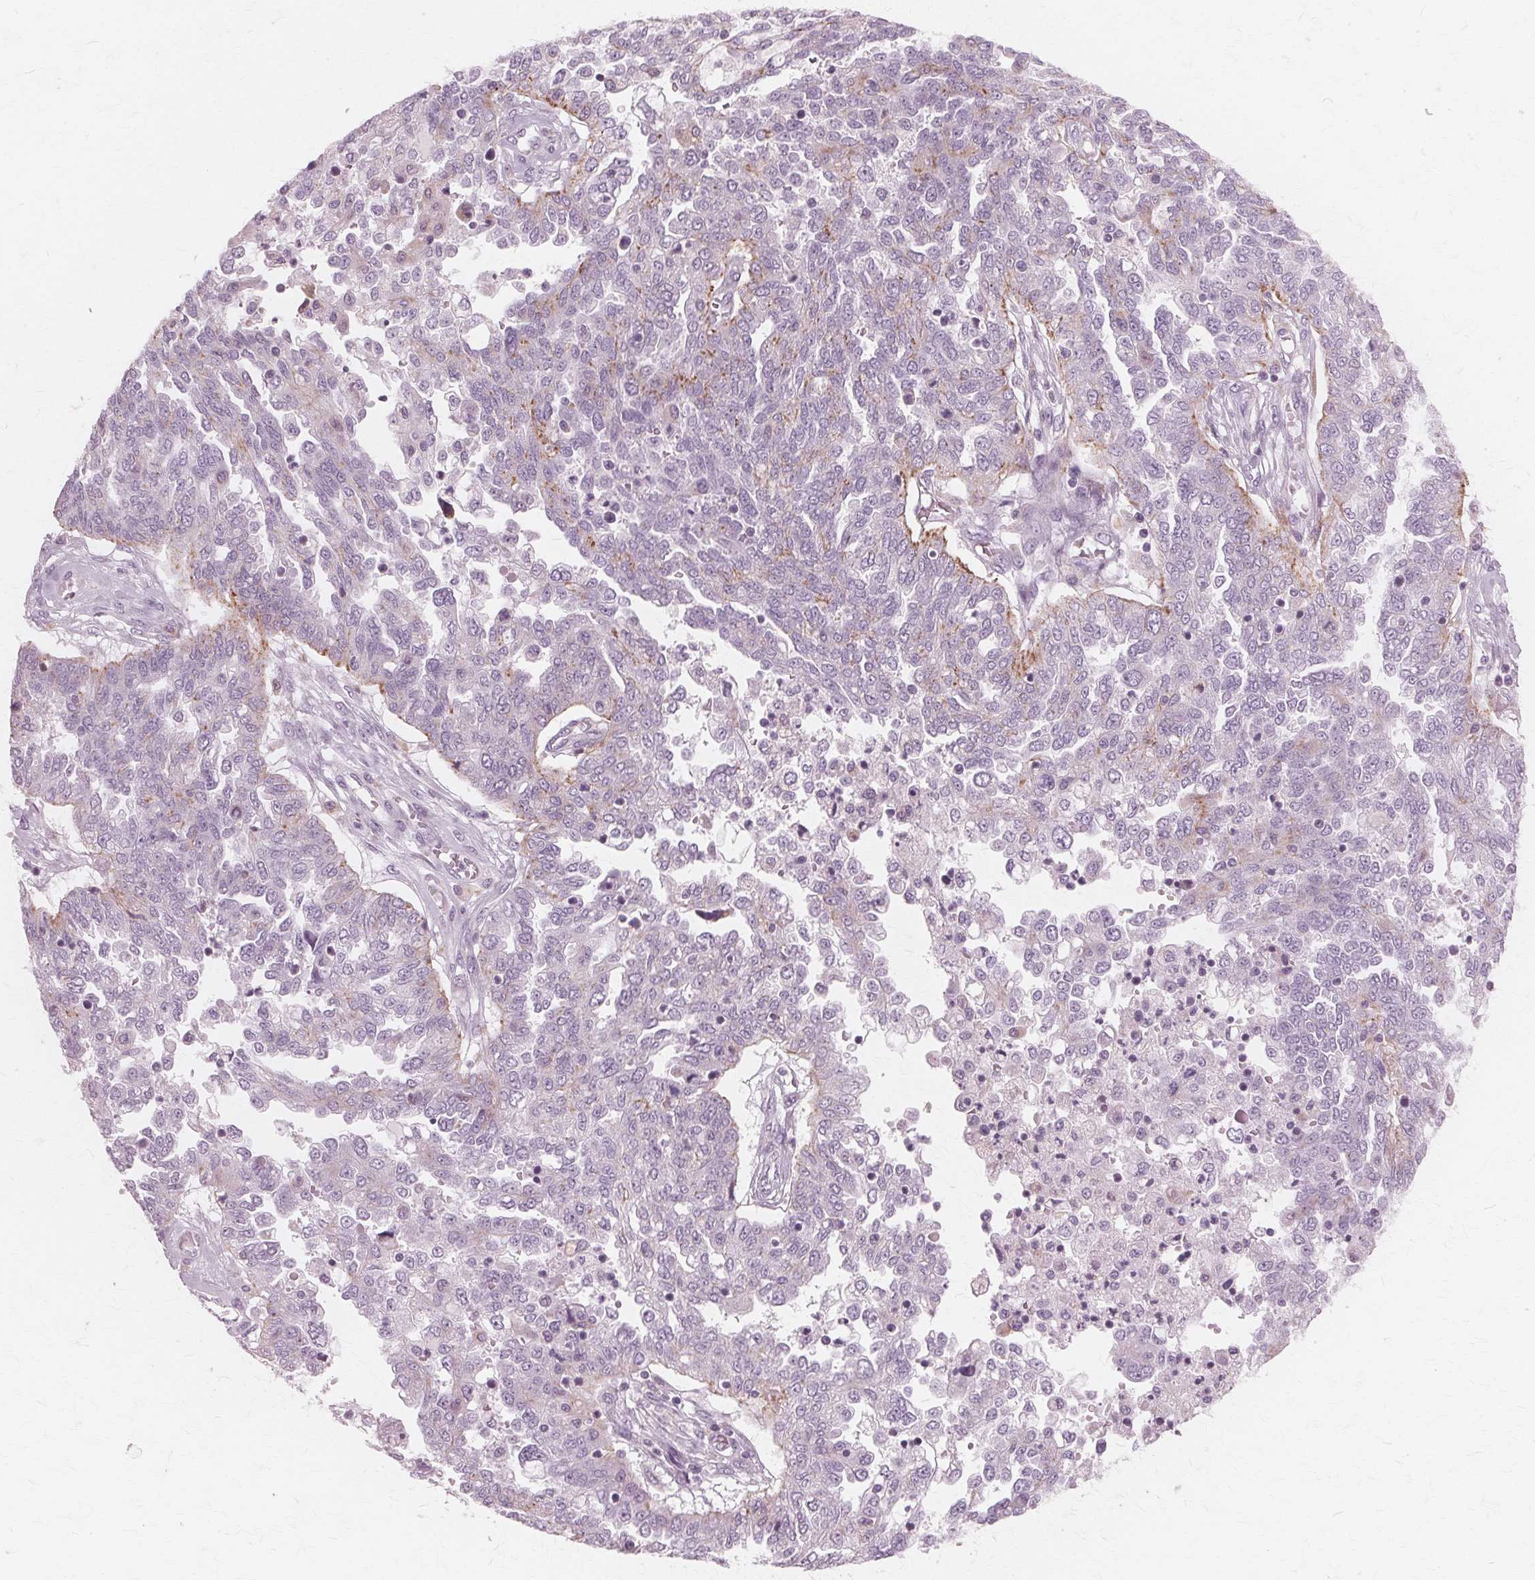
{"staining": {"intensity": "negative", "quantity": "none", "location": "none"}, "tissue": "ovarian cancer", "cell_type": "Tumor cells", "image_type": "cancer", "snomed": [{"axis": "morphology", "description": "Cystadenocarcinoma, serous, NOS"}, {"axis": "topography", "description": "Ovary"}], "caption": "The photomicrograph exhibits no staining of tumor cells in ovarian serous cystadenocarcinoma.", "gene": "DNASE2", "patient": {"sex": "female", "age": 67}}